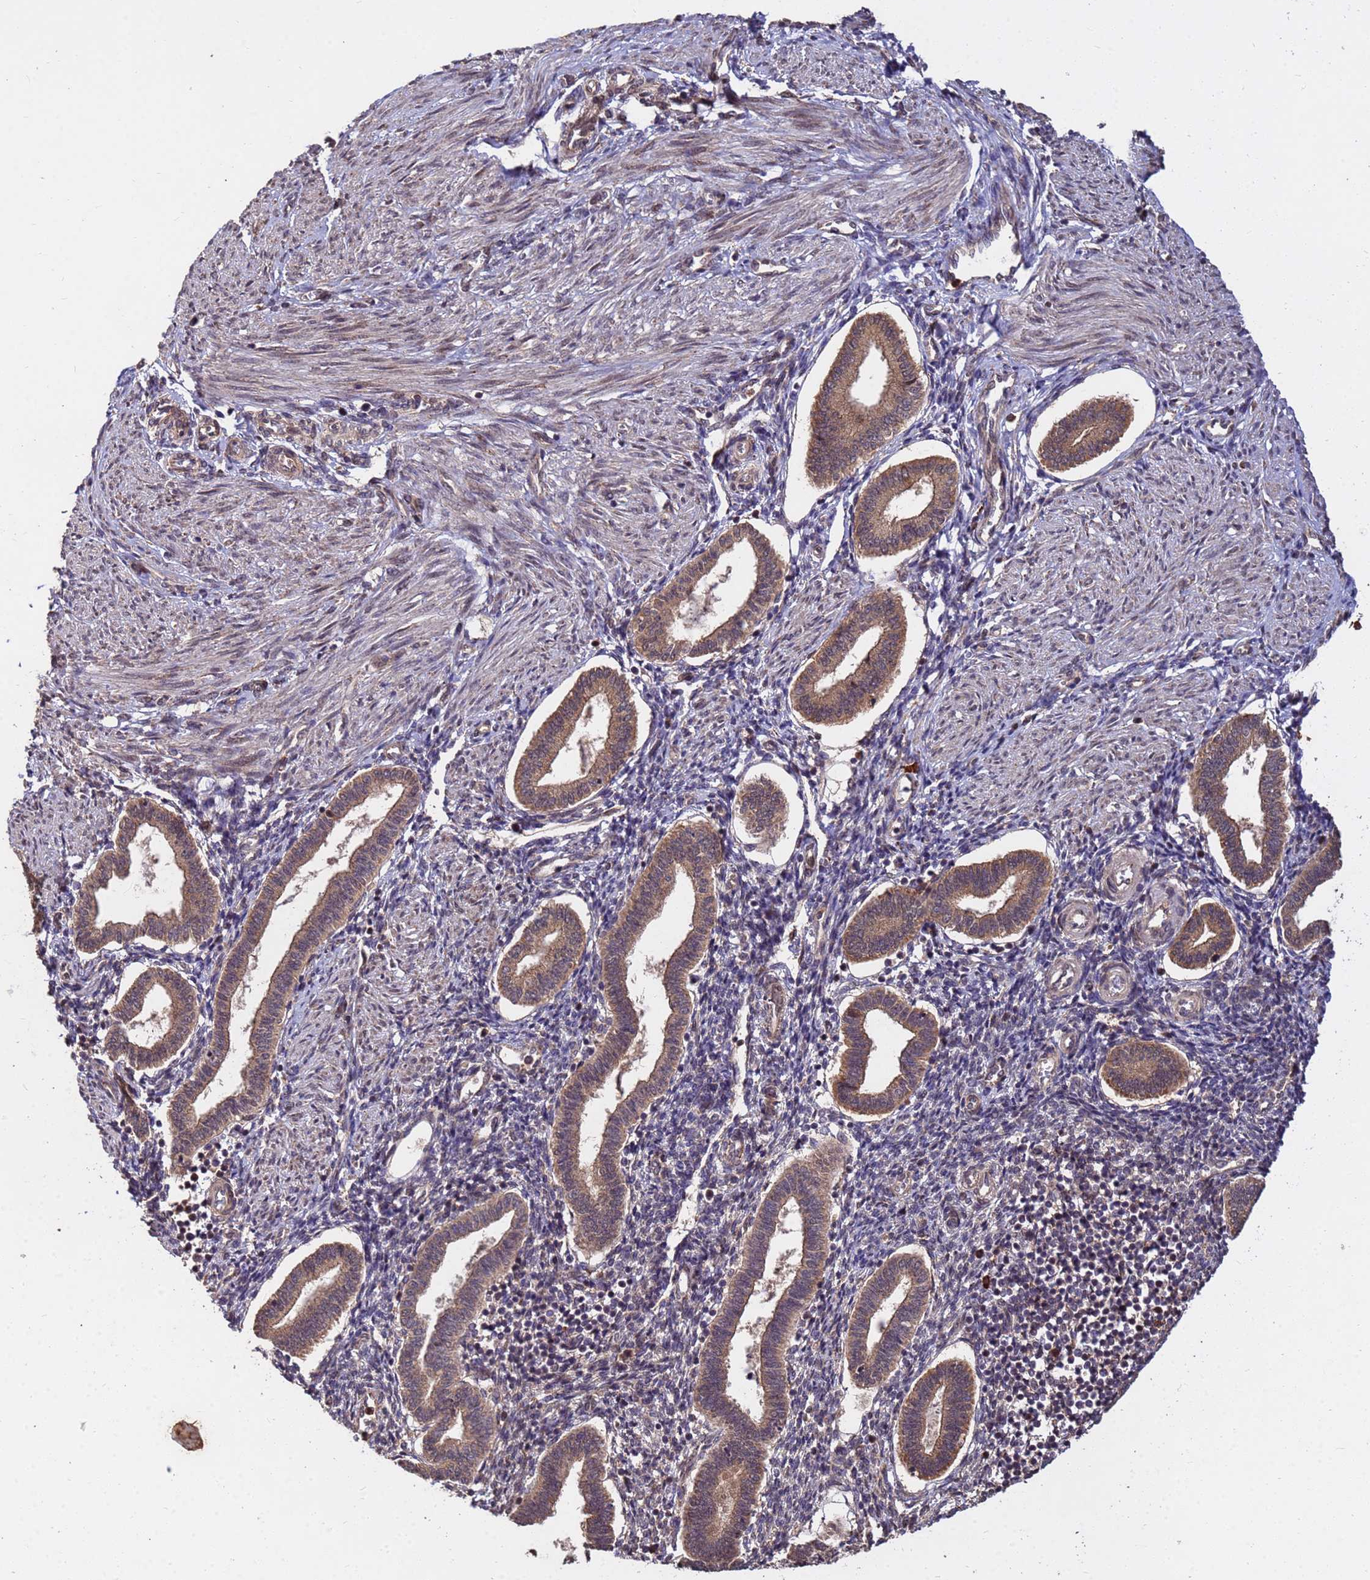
{"staining": {"intensity": "moderate", "quantity": "25%-75%", "location": "cytoplasmic/membranous"}, "tissue": "endometrium", "cell_type": "Cells in endometrial stroma", "image_type": "normal", "snomed": [{"axis": "morphology", "description": "Normal tissue, NOS"}, {"axis": "topography", "description": "Endometrium"}], "caption": "Protein expression analysis of unremarkable endometrium demonstrates moderate cytoplasmic/membranous positivity in approximately 25%-75% of cells in endometrial stroma.", "gene": "ZNF619", "patient": {"sex": "female", "age": 24}}